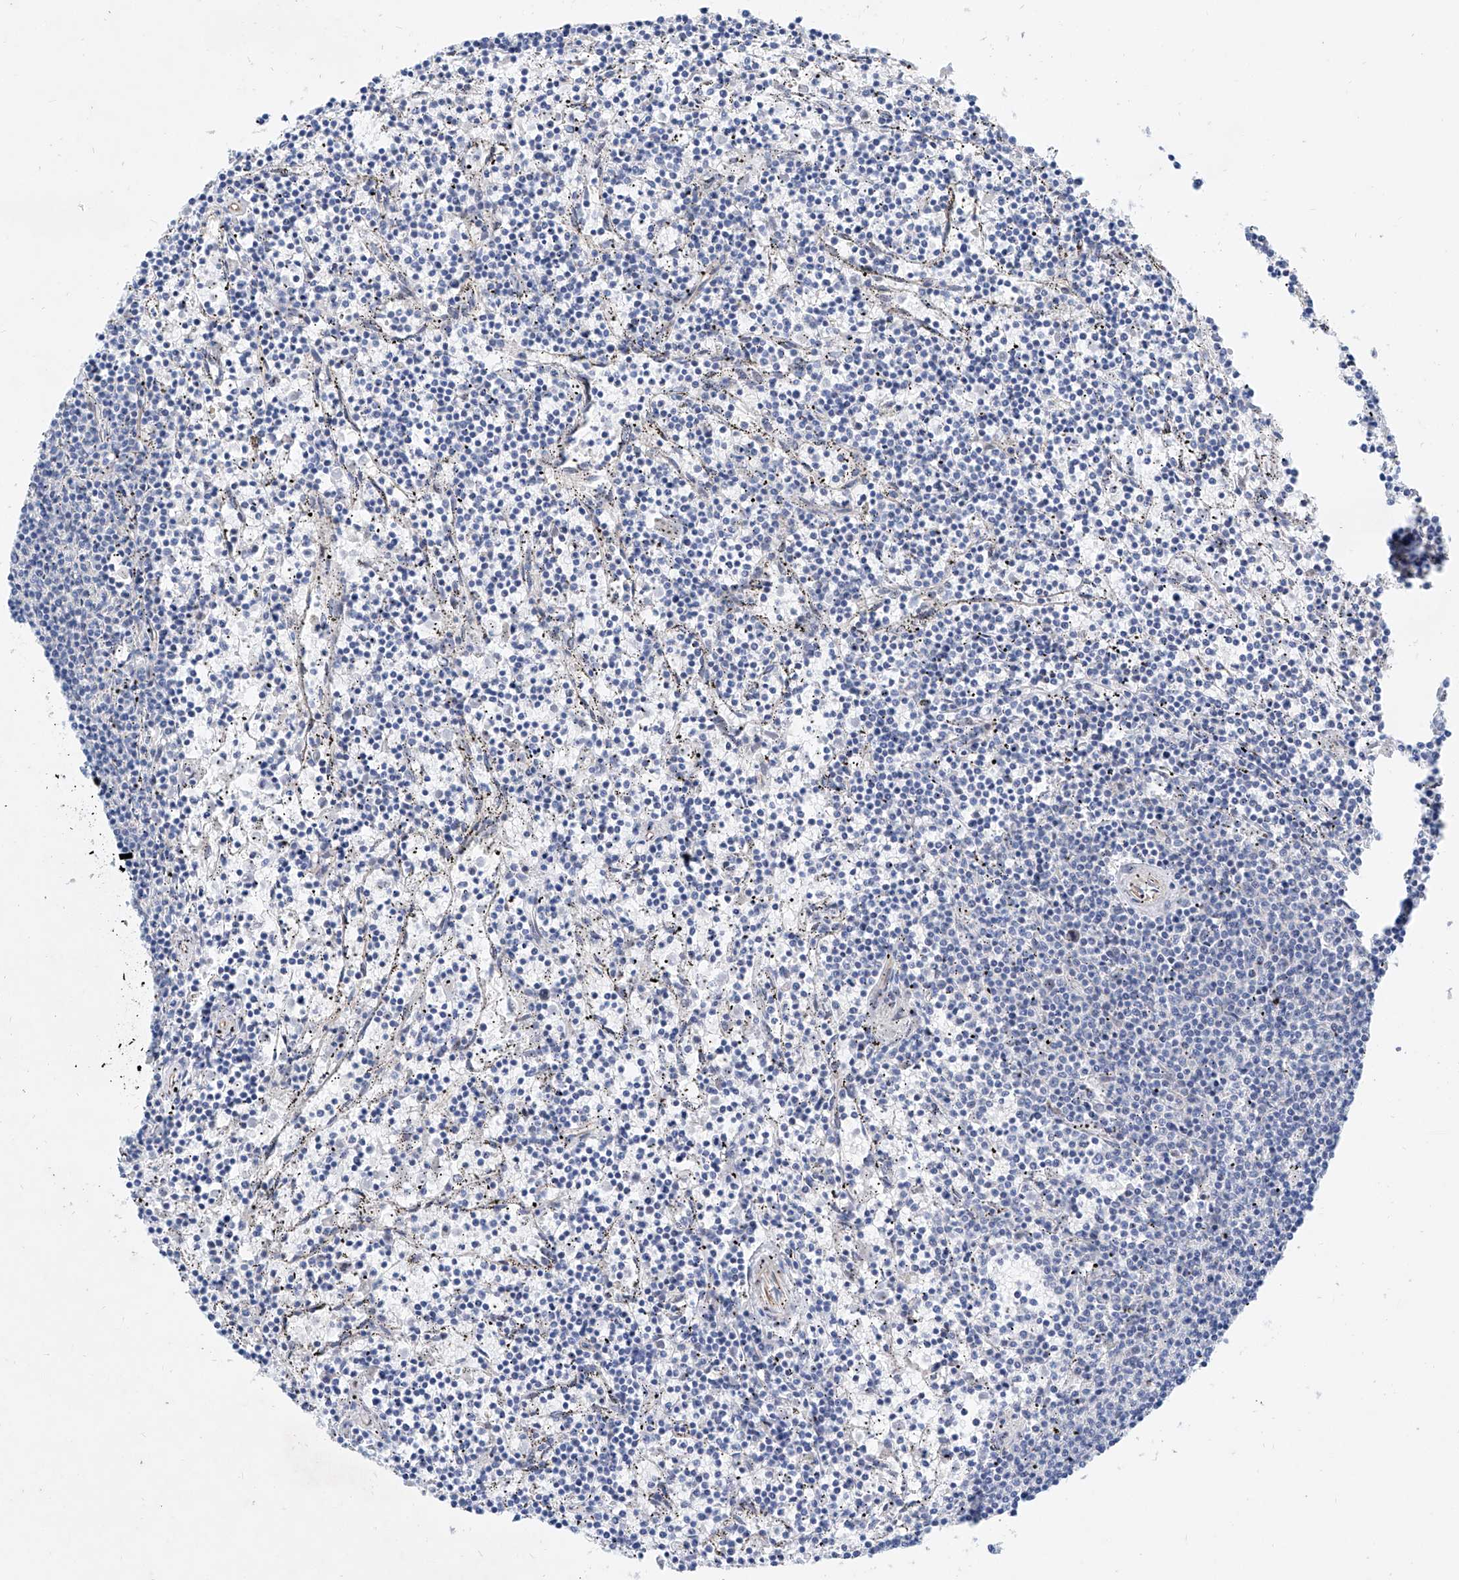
{"staining": {"intensity": "negative", "quantity": "none", "location": "none"}, "tissue": "lymphoma", "cell_type": "Tumor cells", "image_type": "cancer", "snomed": [{"axis": "morphology", "description": "Malignant lymphoma, non-Hodgkin's type, Low grade"}, {"axis": "topography", "description": "Spleen"}], "caption": "DAB immunohistochemical staining of human malignant lymphoma, non-Hodgkin's type (low-grade) exhibits no significant positivity in tumor cells. (DAB (3,3'-diaminobenzidine) IHC, high magnification).", "gene": "BPTF", "patient": {"sex": "female", "age": 50}}